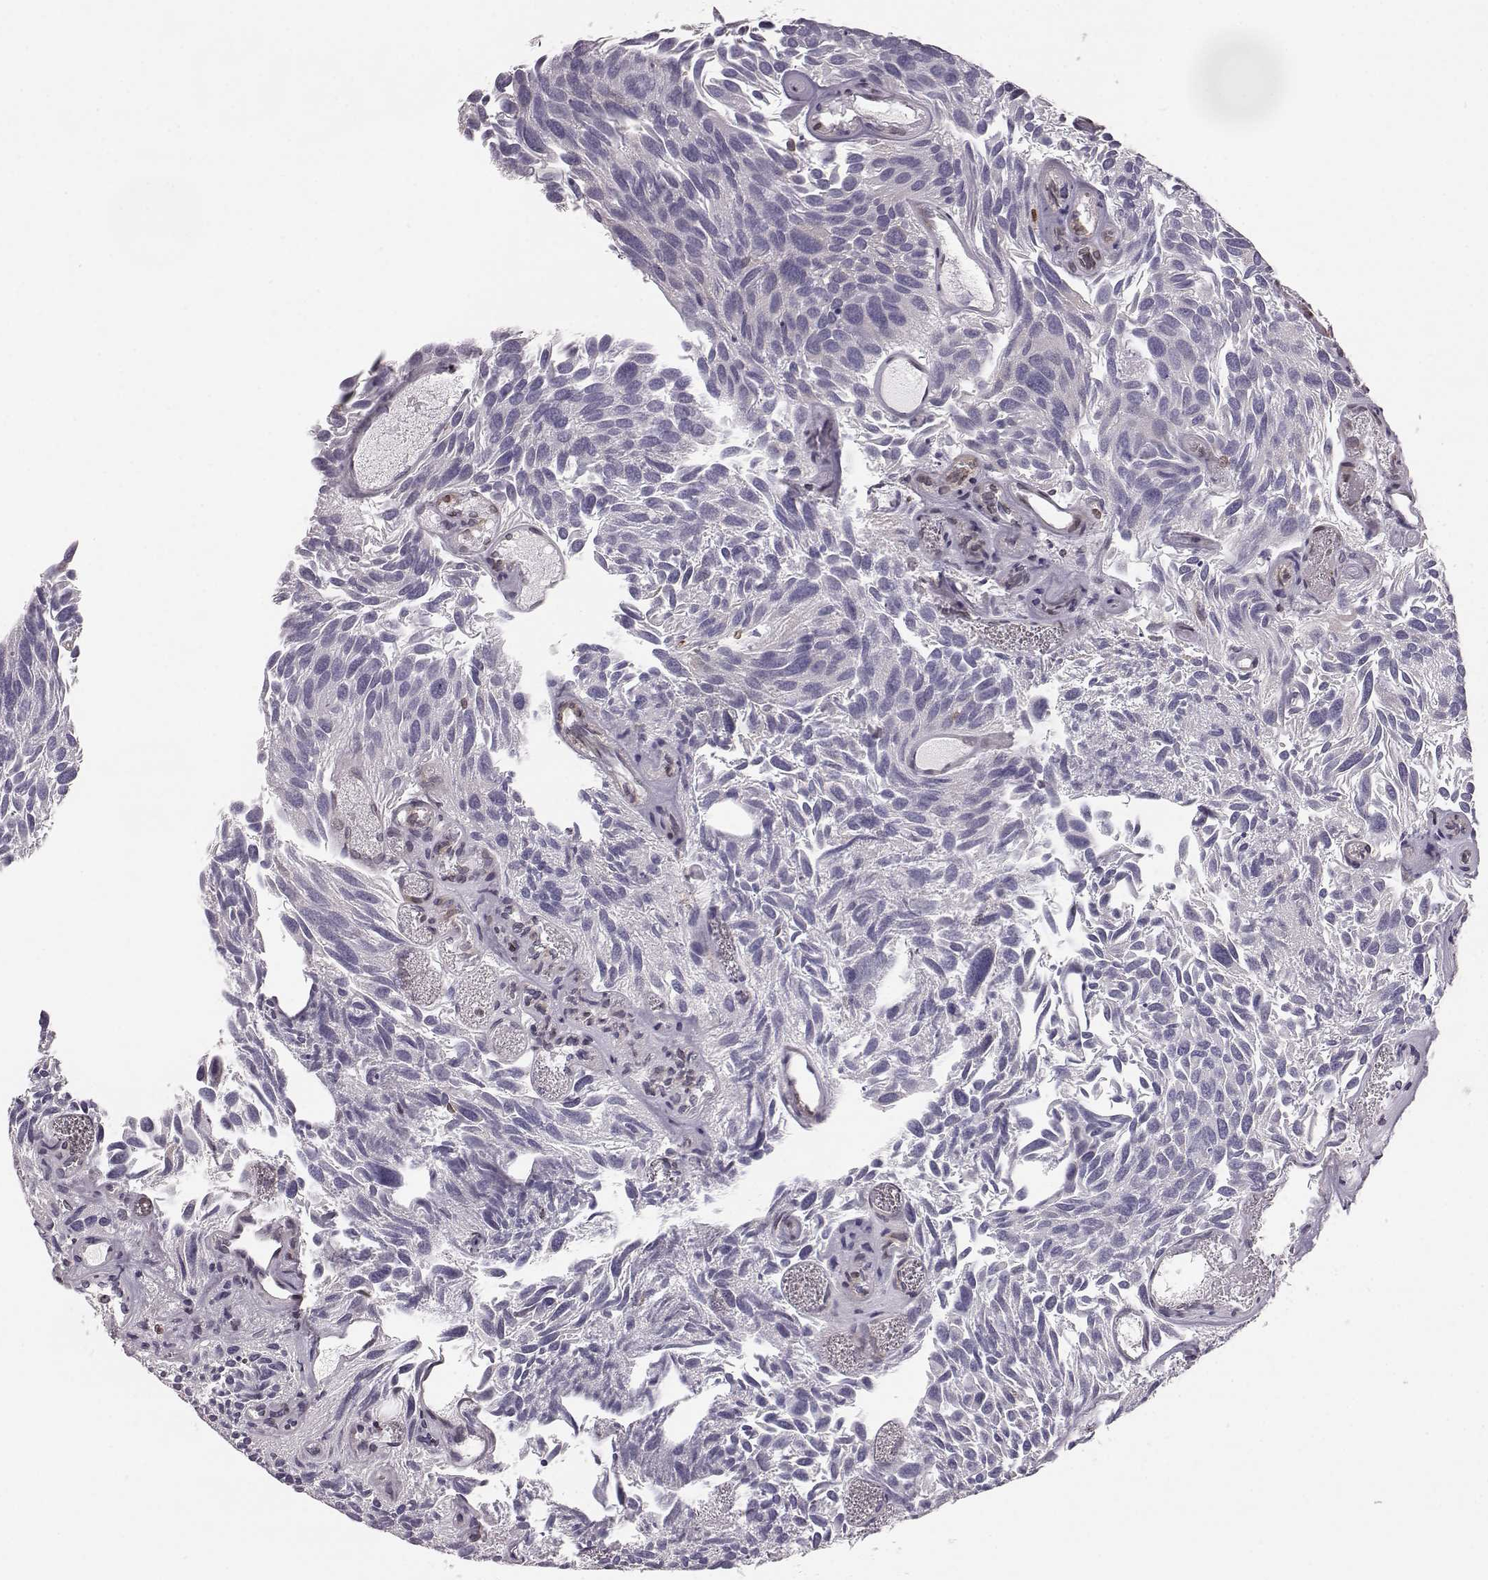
{"staining": {"intensity": "negative", "quantity": "none", "location": "none"}, "tissue": "urothelial cancer", "cell_type": "Tumor cells", "image_type": "cancer", "snomed": [{"axis": "morphology", "description": "Urothelial carcinoma, Low grade"}, {"axis": "topography", "description": "Urinary bladder"}], "caption": "Micrograph shows no protein expression in tumor cells of low-grade urothelial carcinoma tissue. (Brightfield microscopy of DAB (3,3'-diaminobenzidine) immunohistochemistry at high magnification).", "gene": "ELOVL5", "patient": {"sex": "female", "age": 69}}